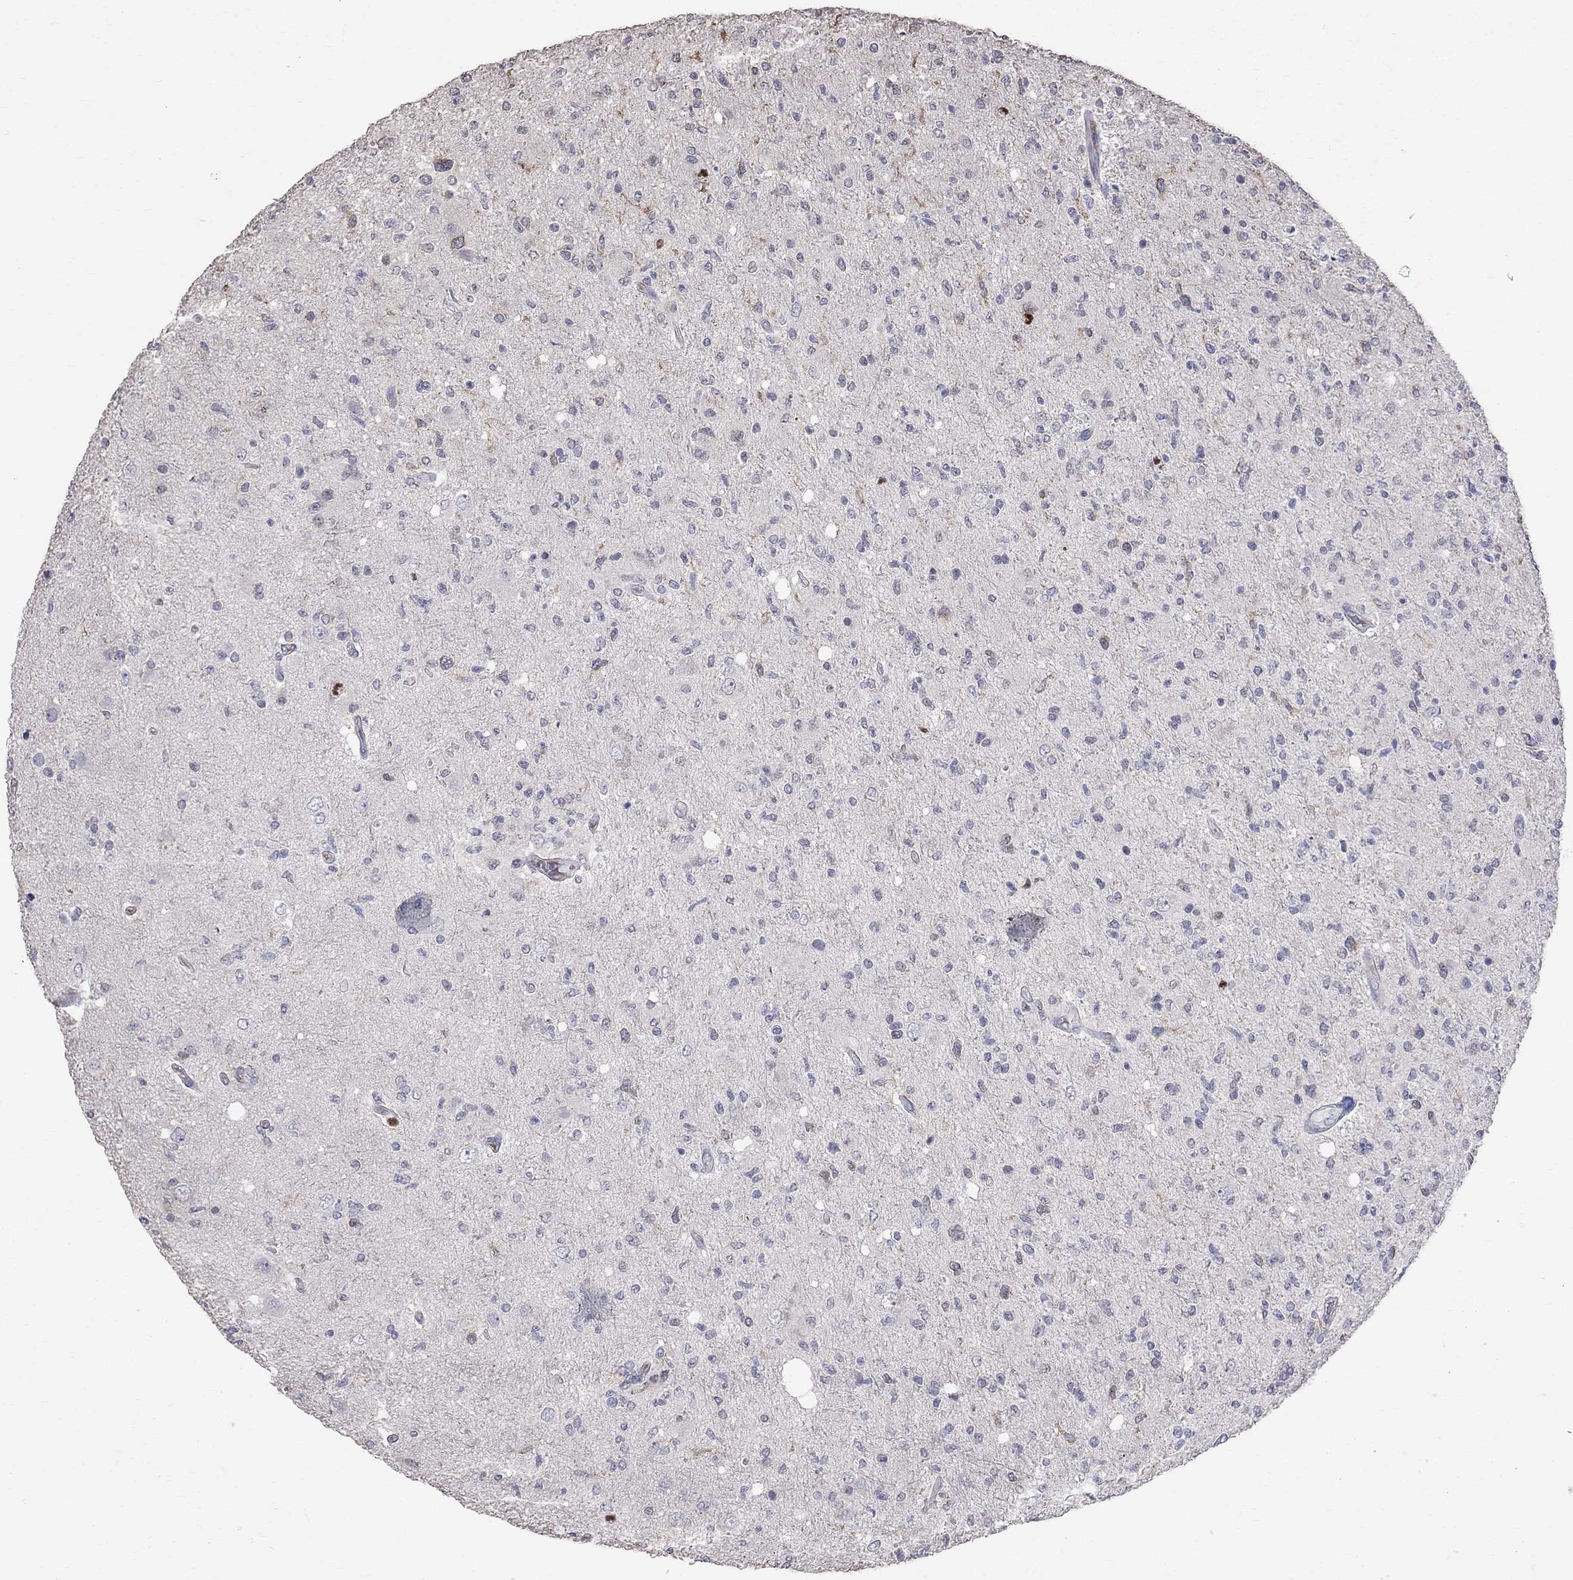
{"staining": {"intensity": "negative", "quantity": "none", "location": "none"}, "tissue": "glioma", "cell_type": "Tumor cells", "image_type": "cancer", "snomed": [{"axis": "morphology", "description": "Glioma, malignant, High grade"}, {"axis": "topography", "description": "Cerebral cortex"}], "caption": "Tumor cells are negative for protein expression in human glioma.", "gene": "CKAP2", "patient": {"sex": "male", "age": 70}}